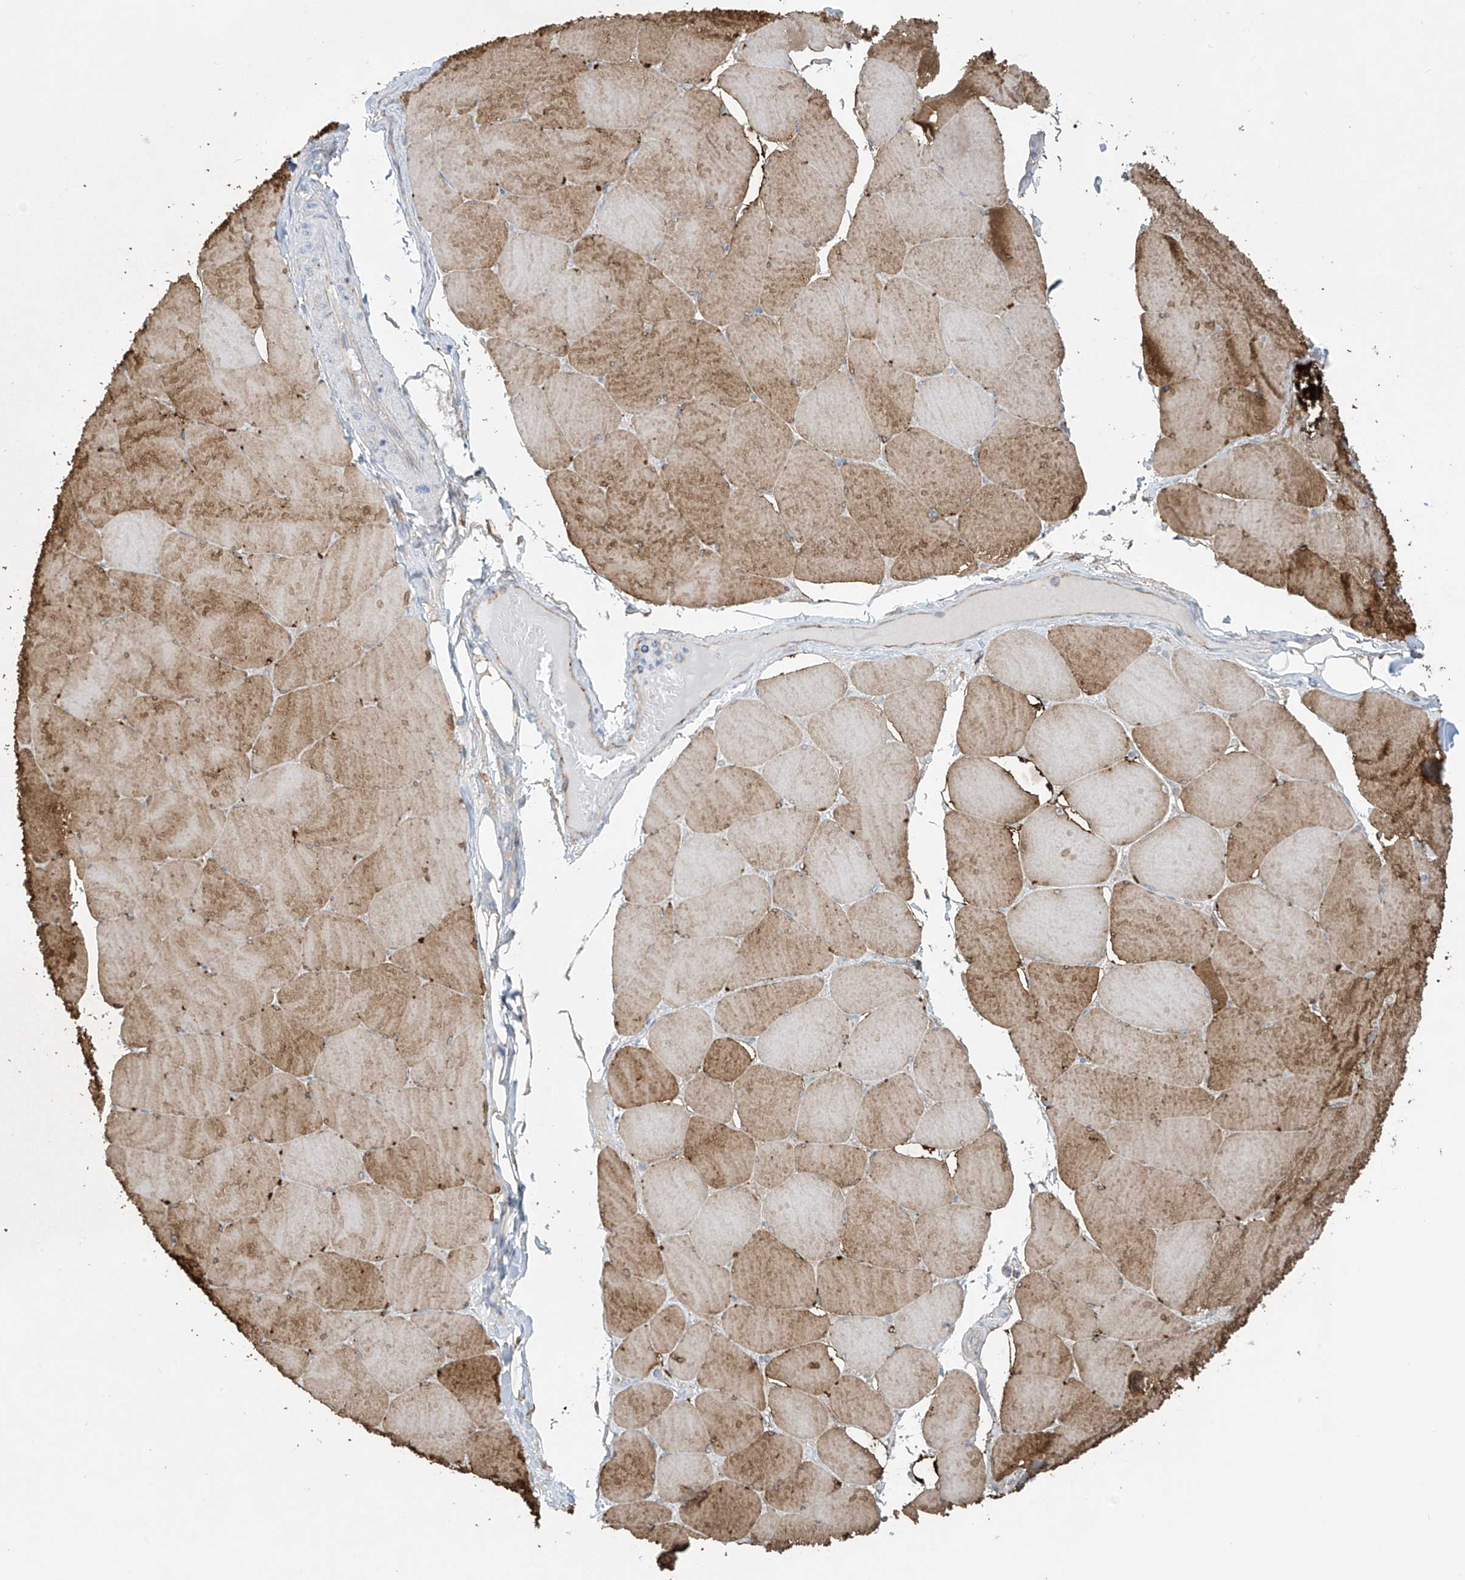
{"staining": {"intensity": "moderate", "quantity": ">75%", "location": "cytoplasmic/membranous"}, "tissue": "skeletal muscle", "cell_type": "Myocytes", "image_type": "normal", "snomed": [{"axis": "morphology", "description": "Normal tissue, NOS"}, {"axis": "topography", "description": "Skeletal muscle"}, {"axis": "topography", "description": "Head-Neck"}], "caption": "Immunohistochemical staining of benign skeletal muscle shows >75% levels of moderate cytoplasmic/membranous protein positivity in approximately >75% of myocytes.", "gene": "ZNF846", "patient": {"sex": "male", "age": 66}}